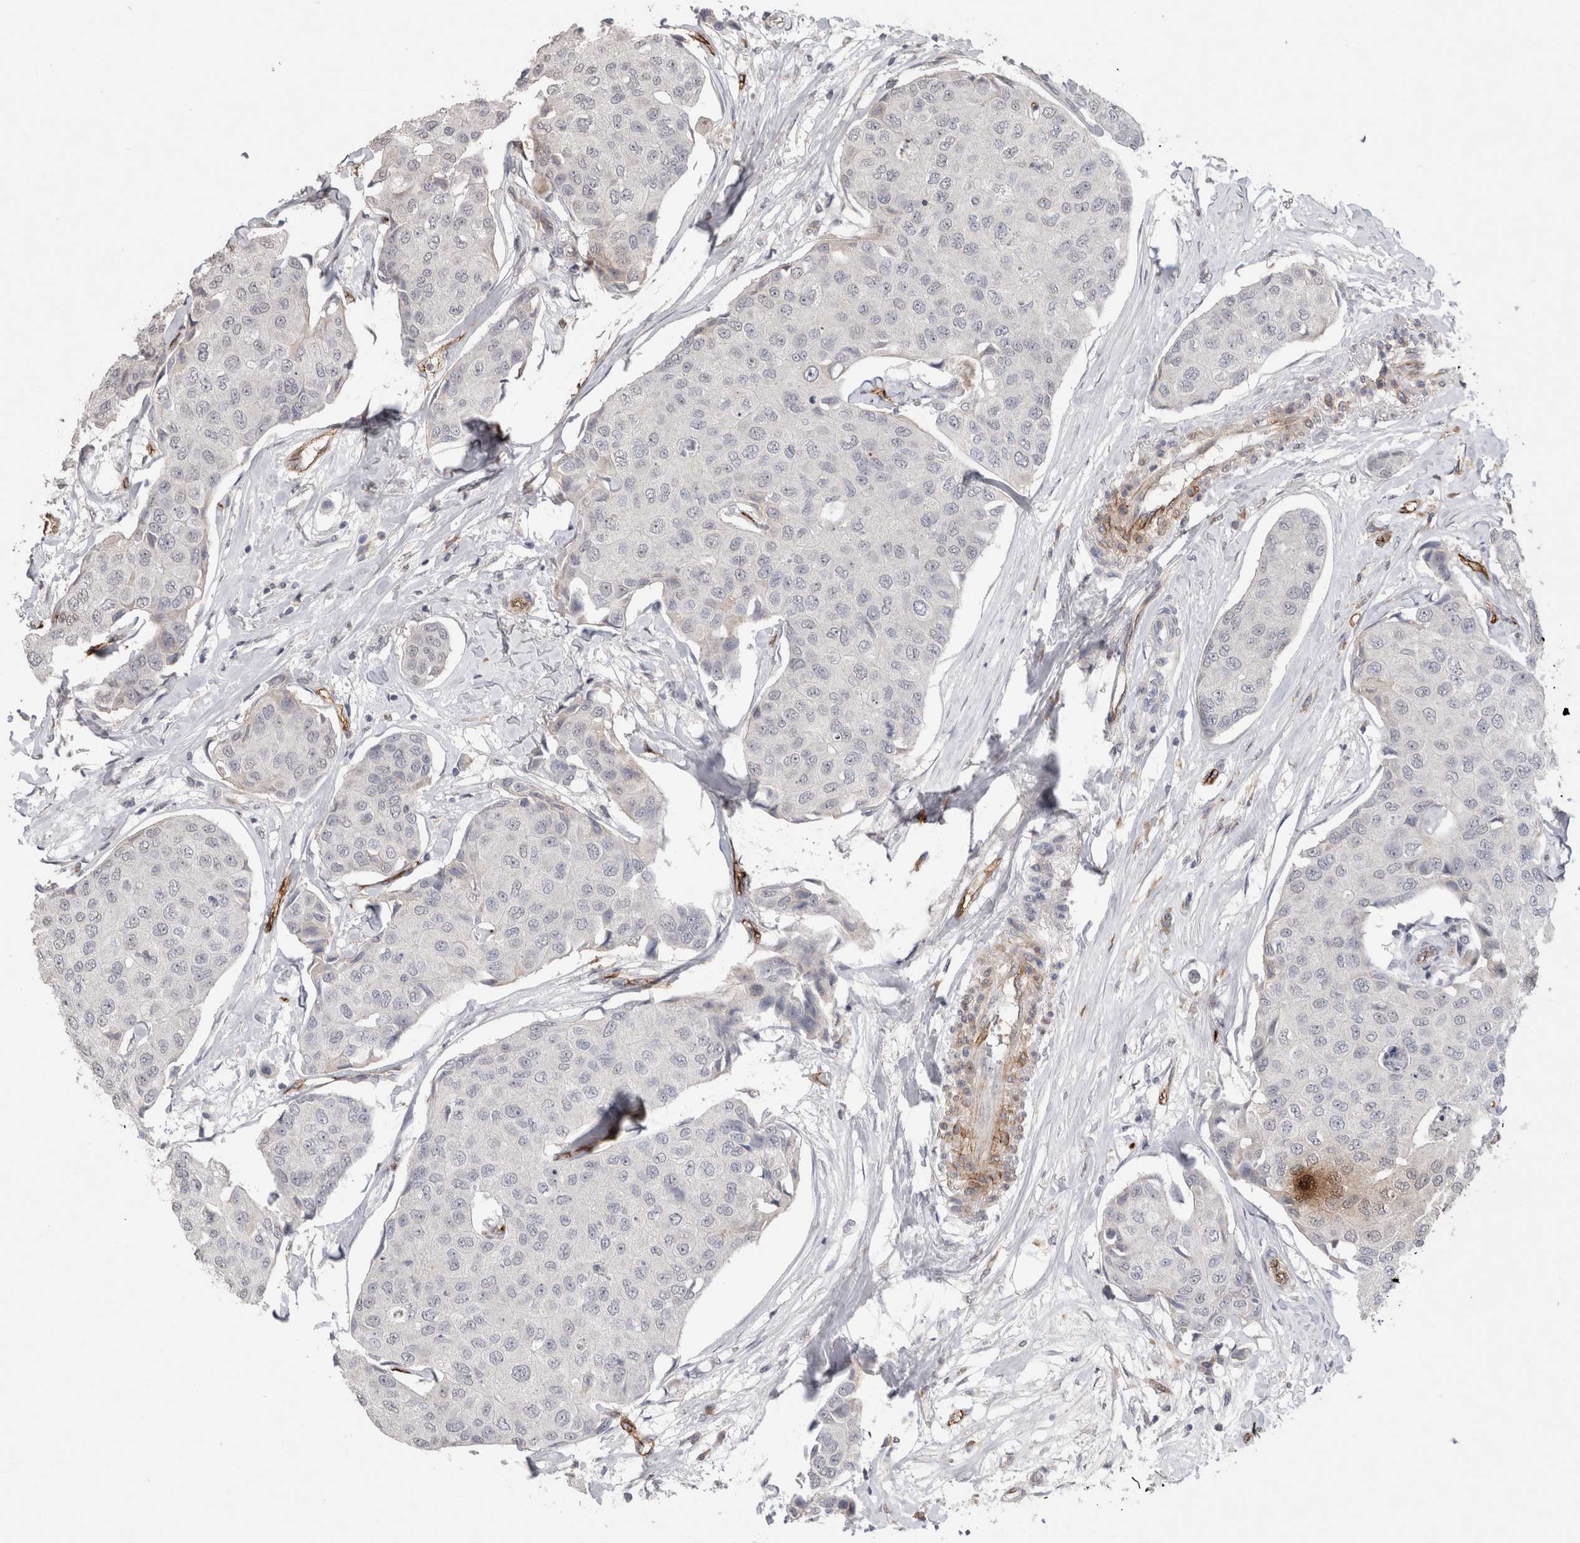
{"staining": {"intensity": "negative", "quantity": "none", "location": "none"}, "tissue": "breast cancer", "cell_type": "Tumor cells", "image_type": "cancer", "snomed": [{"axis": "morphology", "description": "Duct carcinoma"}, {"axis": "topography", "description": "Breast"}], "caption": "A high-resolution micrograph shows immunohistochemistry staining of breast invasive ductal carcinoma, which exhibits no significant staining in tumor cells.", "gene": "CDH13", "patient": {"sex": "female", "age": 80}}